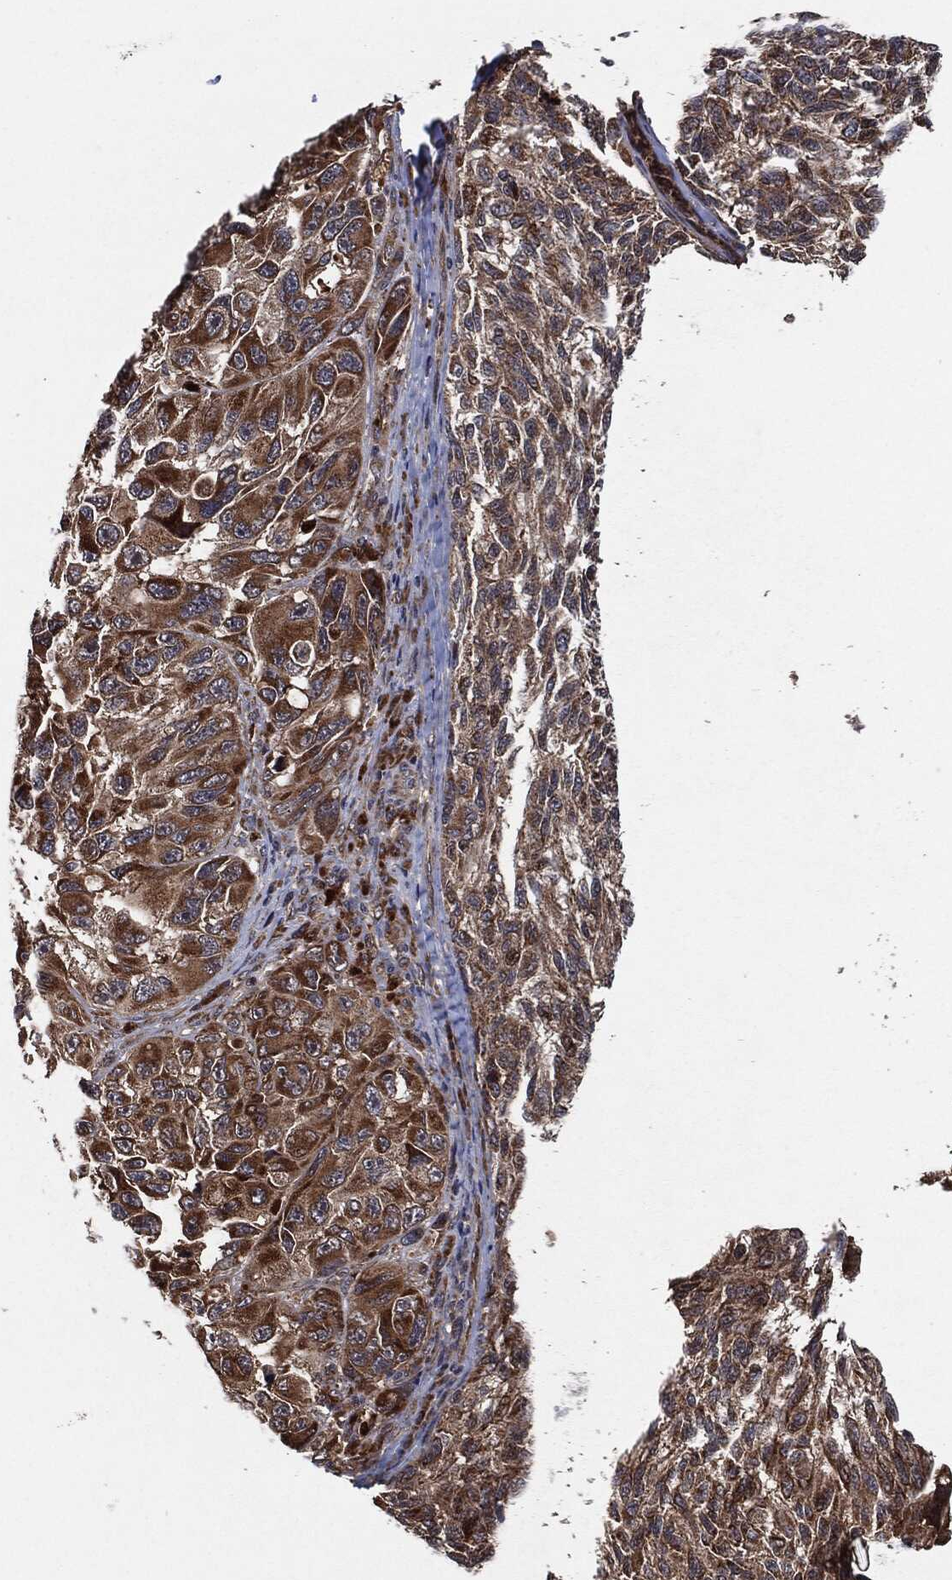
{"staining": {"intensity": "moderate", "quantity": ">75%", "location": "cytoplasmic/membranous"}, "tissue": "melanoma", "cell_type": "Tumor cells", "image_type": "cancer", "snomed": [{"axis": "morphology", "description": "Malignant melanoma, NOS"}, {"axis": "topography", "description": "Skin"}], "caption": "Malignant melanoma was stained to show a protein in brown. There is medium levels of moderate cytoplasmic/membranous expression in about >75% of tumor cells. (IHC, brightfield microscopy, high magnification).", "gene": "BCAR1", "patient": {"sex": "female", "age": 73}}